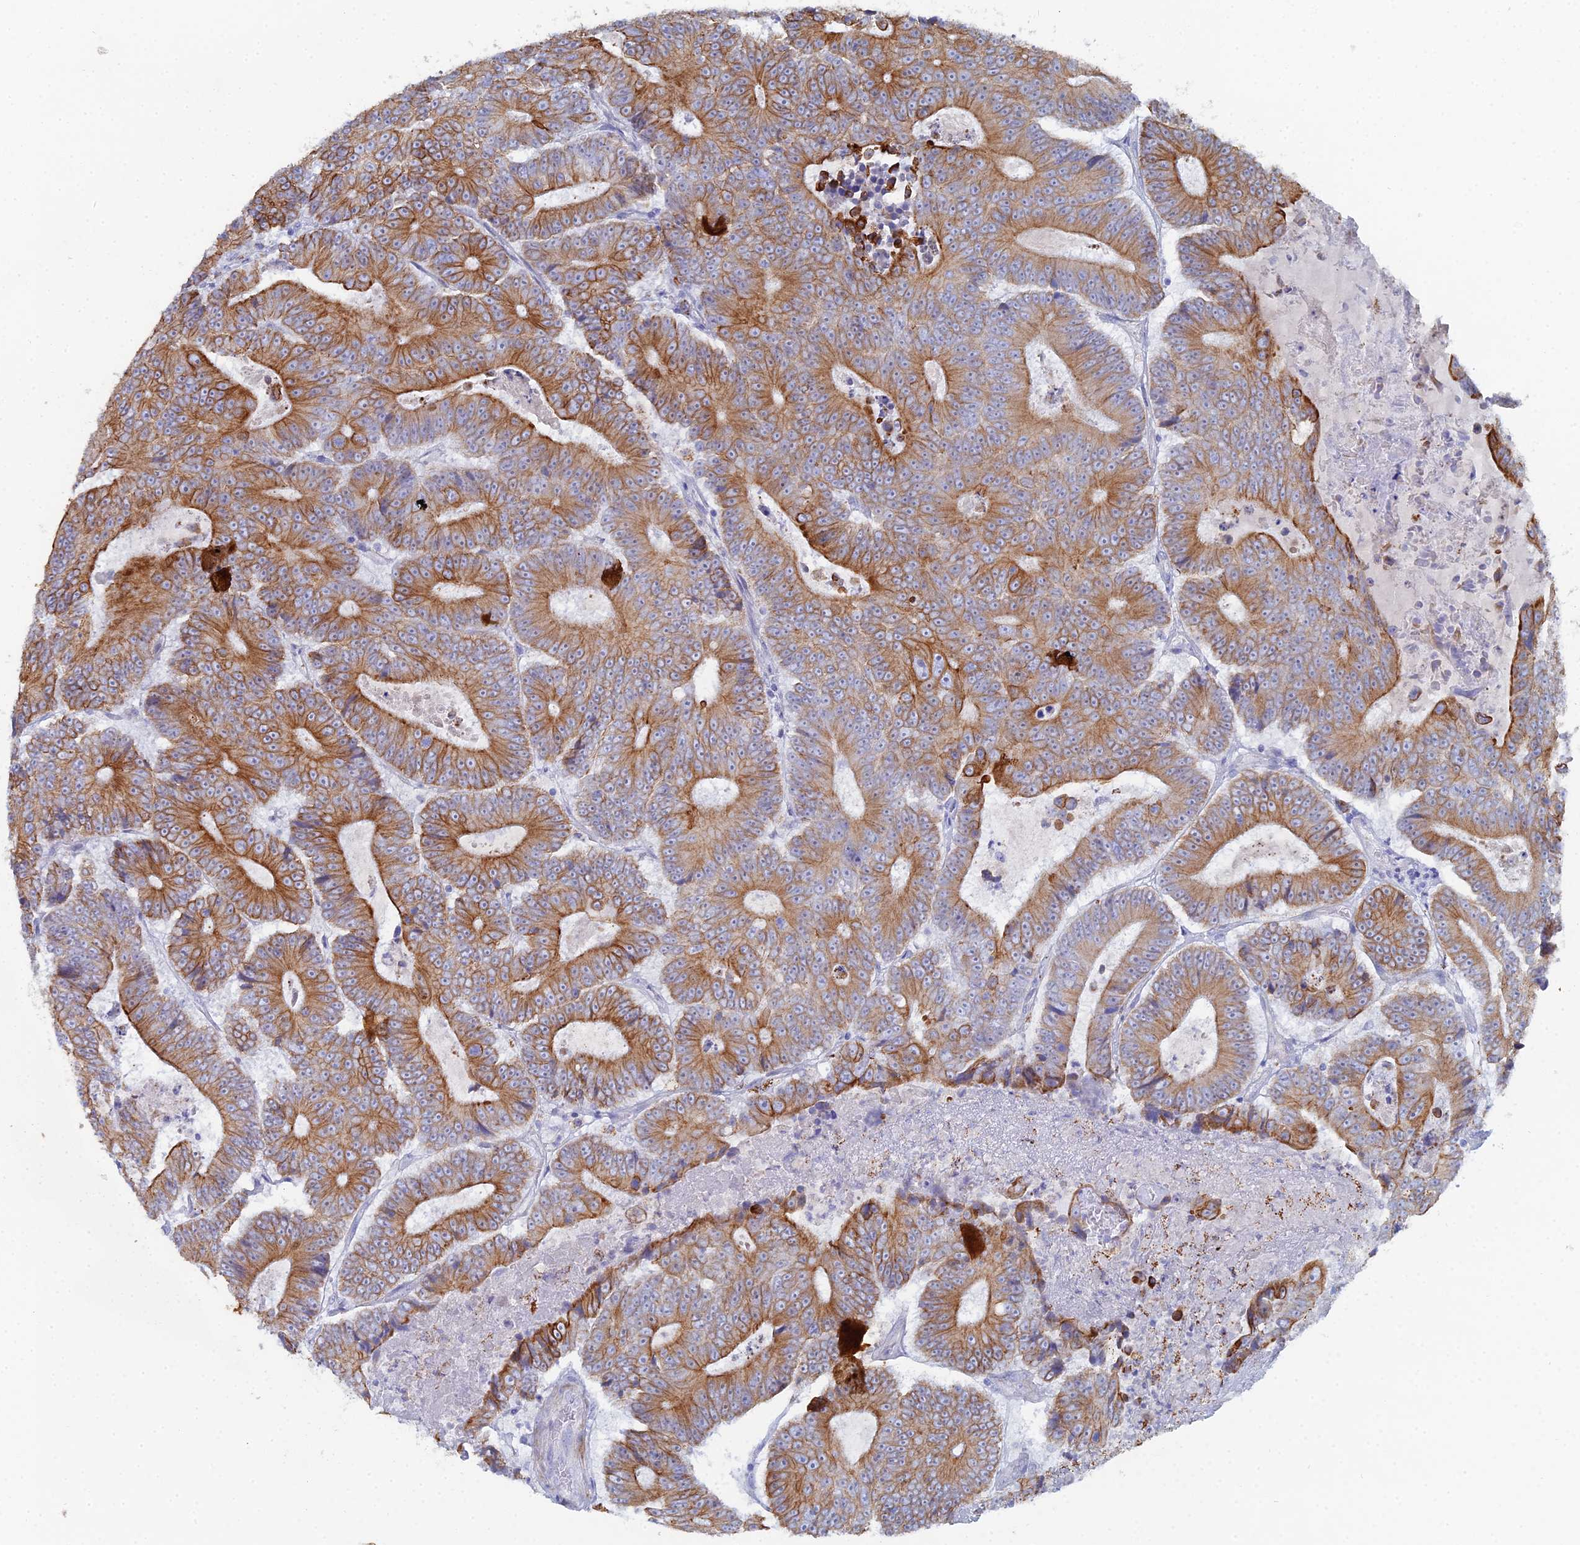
{"staining": {"intensity": "moderate", "quantity": ">75%", "location": "cytoplasmic/membranous"}, "tissue": "colorectal cancer", "cell_type": "Tumor cells", "image_type": "cancer", "snomed": [{"axis": "morphology", "description": "Adenocarcinoma, NOS"}, {"axis": "topography", "description": "Colon"}], "caption": "Colorectal cancer (adenocarcinoma) stained with immunohistochemistry (IHC) exhibits moderate cytoplasmic/membranous staining in about >75% of tumor cells. The staining is performed using DAB brown chromogen to label protein expression. The nuclei are counter-stained blue using hematoxylin.", "gene": "DHX34", "patient": {"sex": "male", "age": 83}}